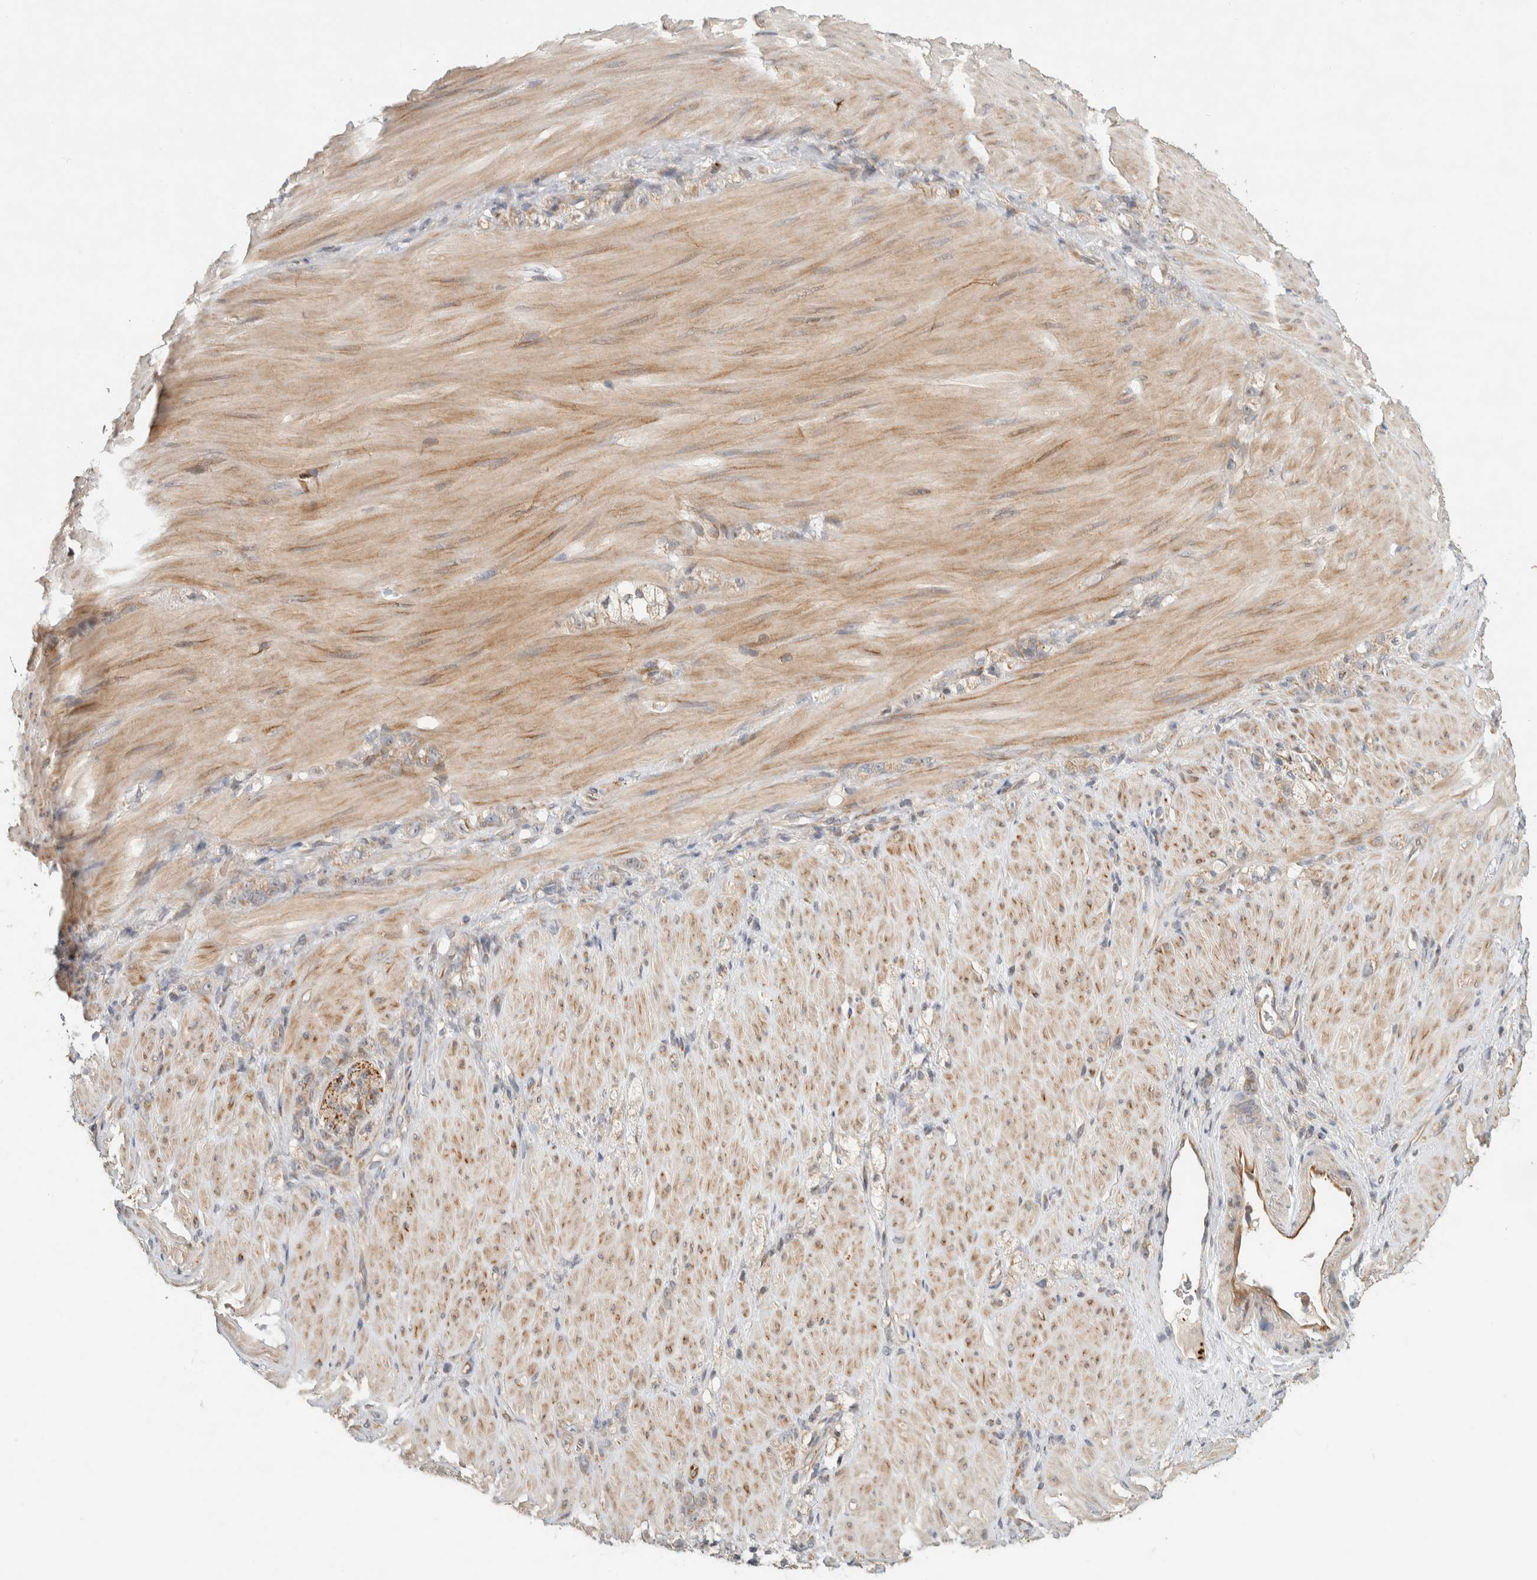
{"staining": {"intensity": "weak", "quantity": "<25%", "location": "cytoplasmic/membranous"}, "tissue": "stomach cancer", "cell_type": "Tumor cells", "image_type": "cancer", "snomed": [{"axis": "morphology", "description": "Normal tissue, NOS"}, {"axis": "morphology", "description": "Adenocarcinoma, NOS"}, {"axis": "topography", "description": "Stomach"}], "caption": "This is an IHC histopathology image of adenocarcinoma (stomach). There is no staining in tumor cells.", "gene": "KIF9", "patient": {"sex": "male", "age": 82}}